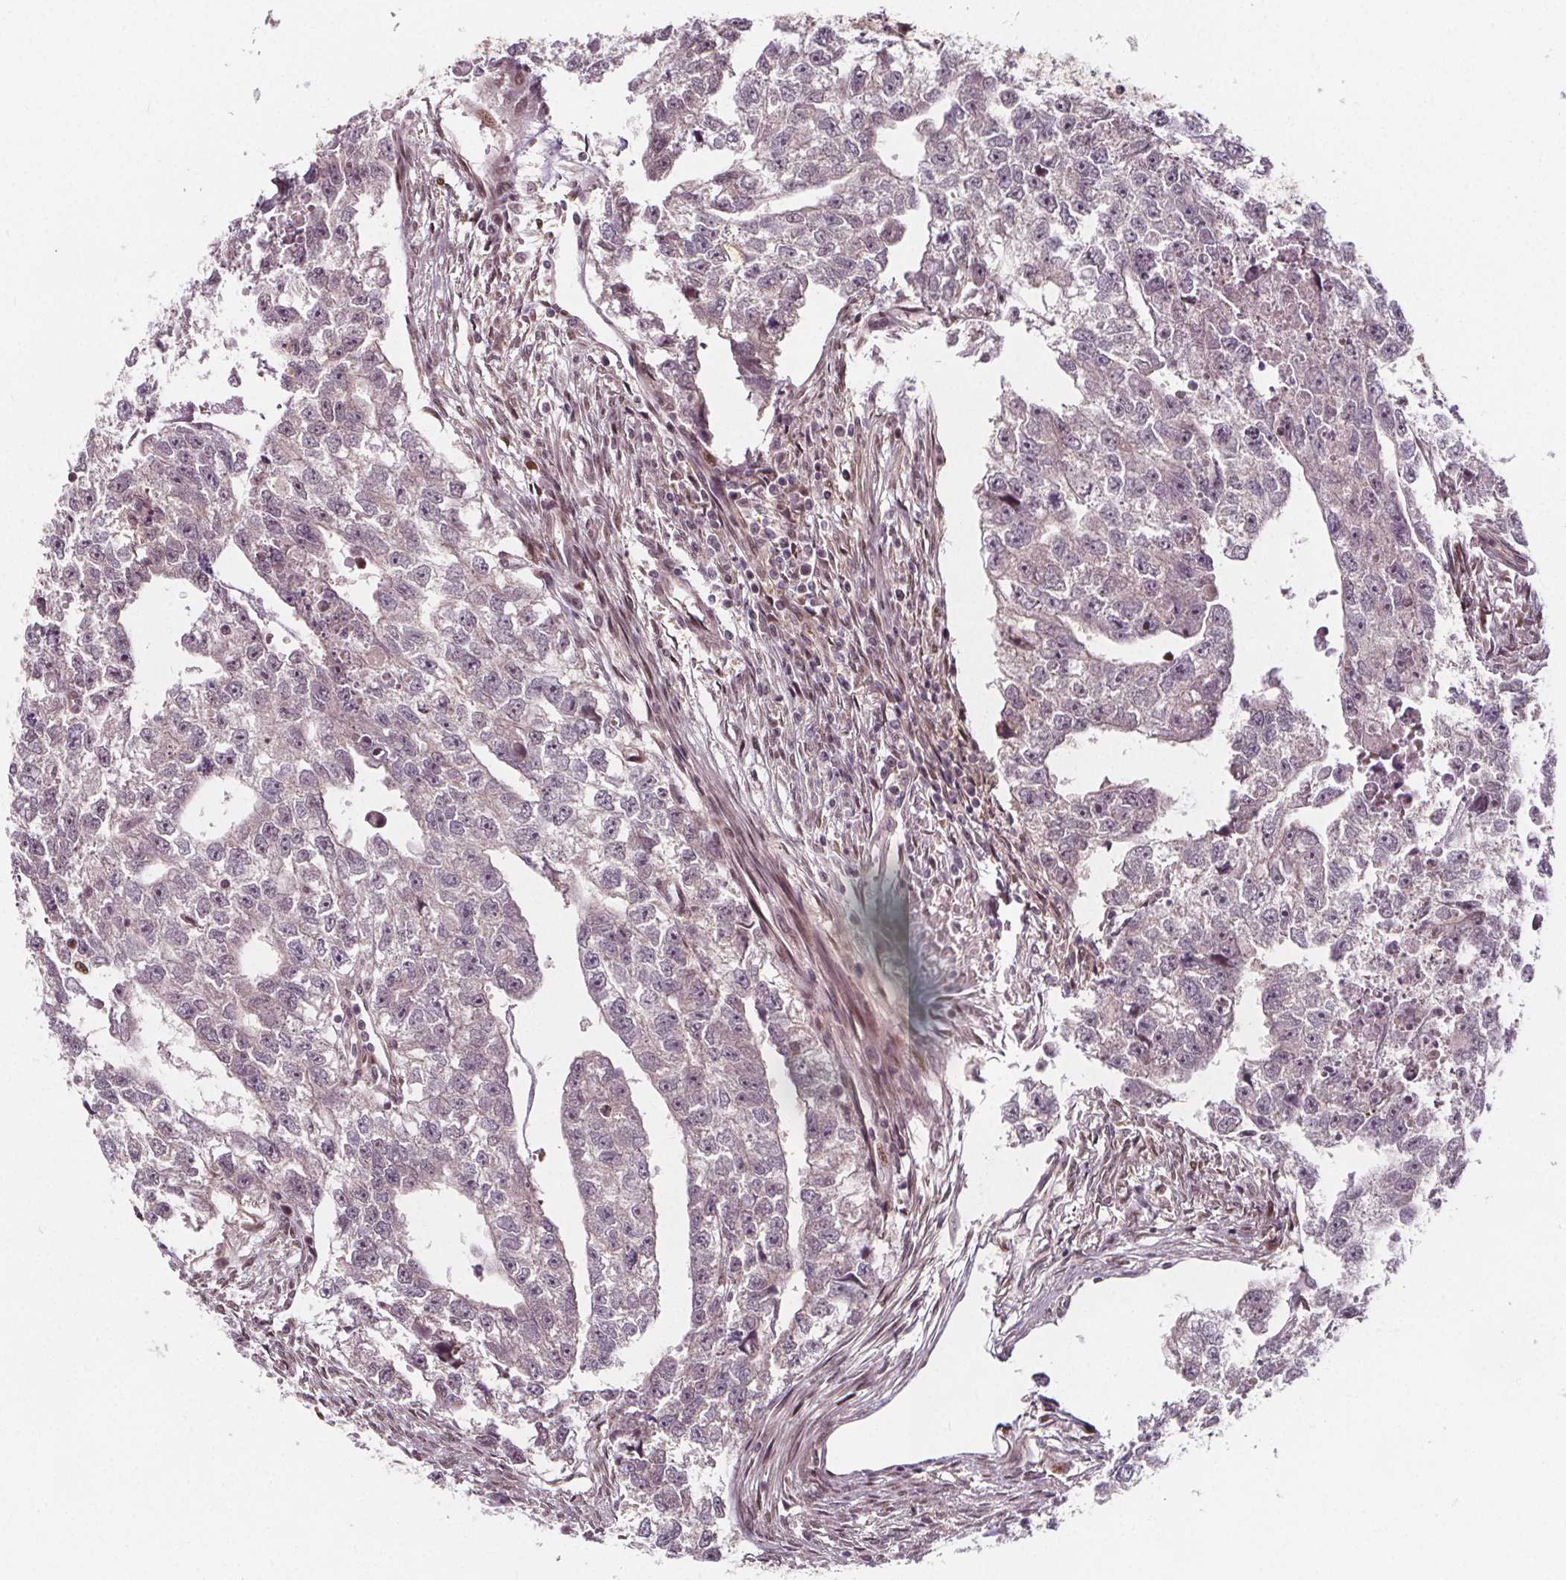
{"staining": {"intensity": "negative", "quantity": "none", "location": "none"}, "tissue": "testis cancer", "cell_type": "Tumor cells", "image_type": "cancer", "snomed": [{"axis": "morphology", "description": "Carcinoma, Embryonal, NOS"}, {"axis": "morphology", "description": "Teratoma, malignant, NOS"}, {"axis": "topography", "description": "Testis"}], "caption": "Tumor cells show no significant protein positivity in testis teratoma (malignant). The staining was performed using DAB to visualize the protein expression in brown, while the nuclei were stained in blue with hematoxylin (Magnification: 20x).", "gene": "AKT1S1", "patient": {"sex": "male", "age": 44}}